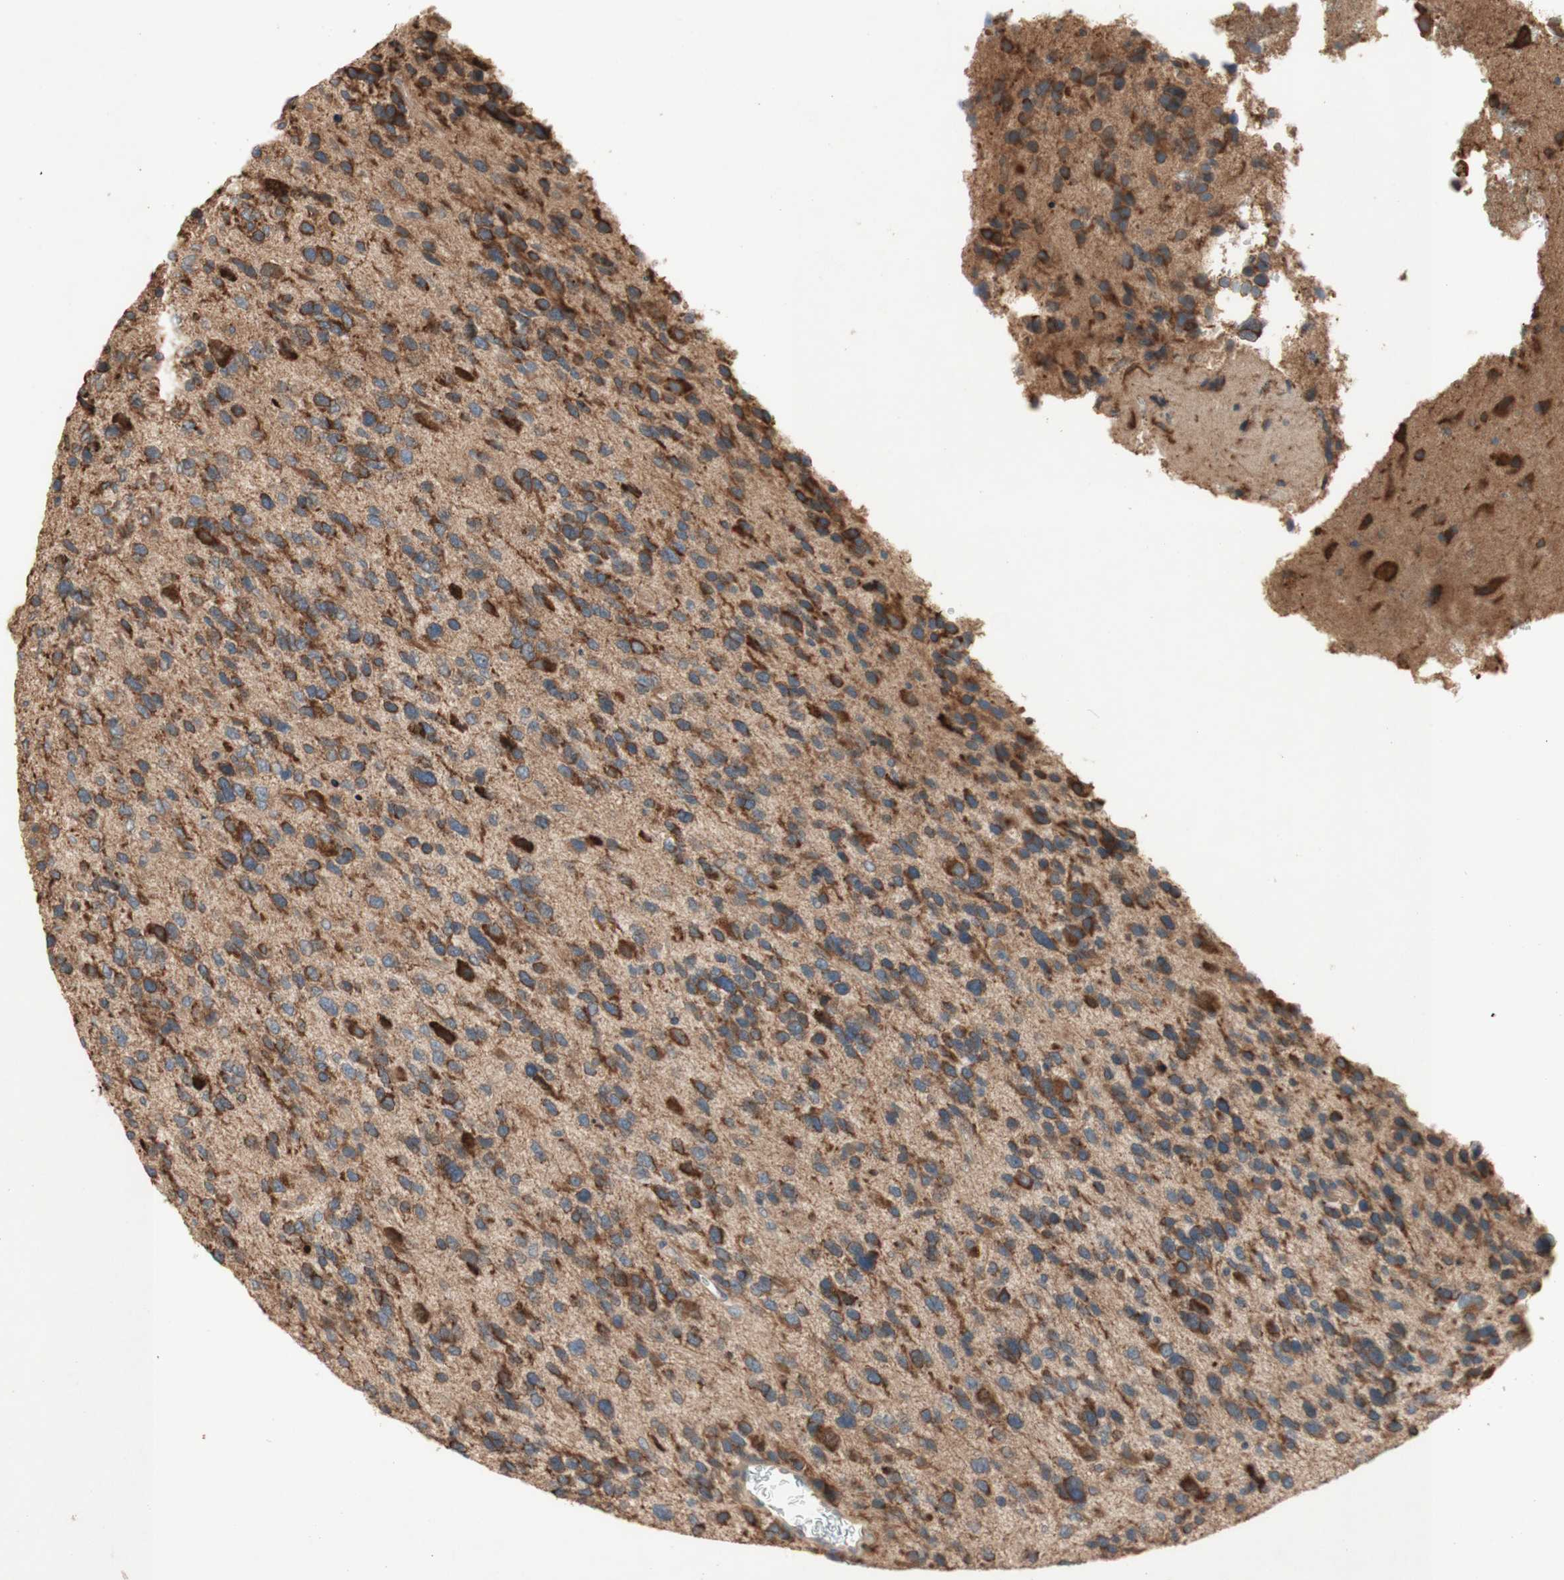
{"staining": {"intensity": "strong", "quantity": ">75%", "location": "cytoplasmic/membranous"}, "tissue": "glioma", "cell_type": "Tumor cells", "image_type": "cancer", "snomed": [{"axis": "morphology", "description": "Glioma, malignant, High grade"}, {"axis": "topography", "description": "Brain"}], "caption": "A brown stain highlights strong cytoplasmic/membranous staining of a protein in glioma tumor cells. (IHC, brightfield microscopy, high magnification).", "gene": "SOCS2", "patient": {"sex": "female", "age": 58}}